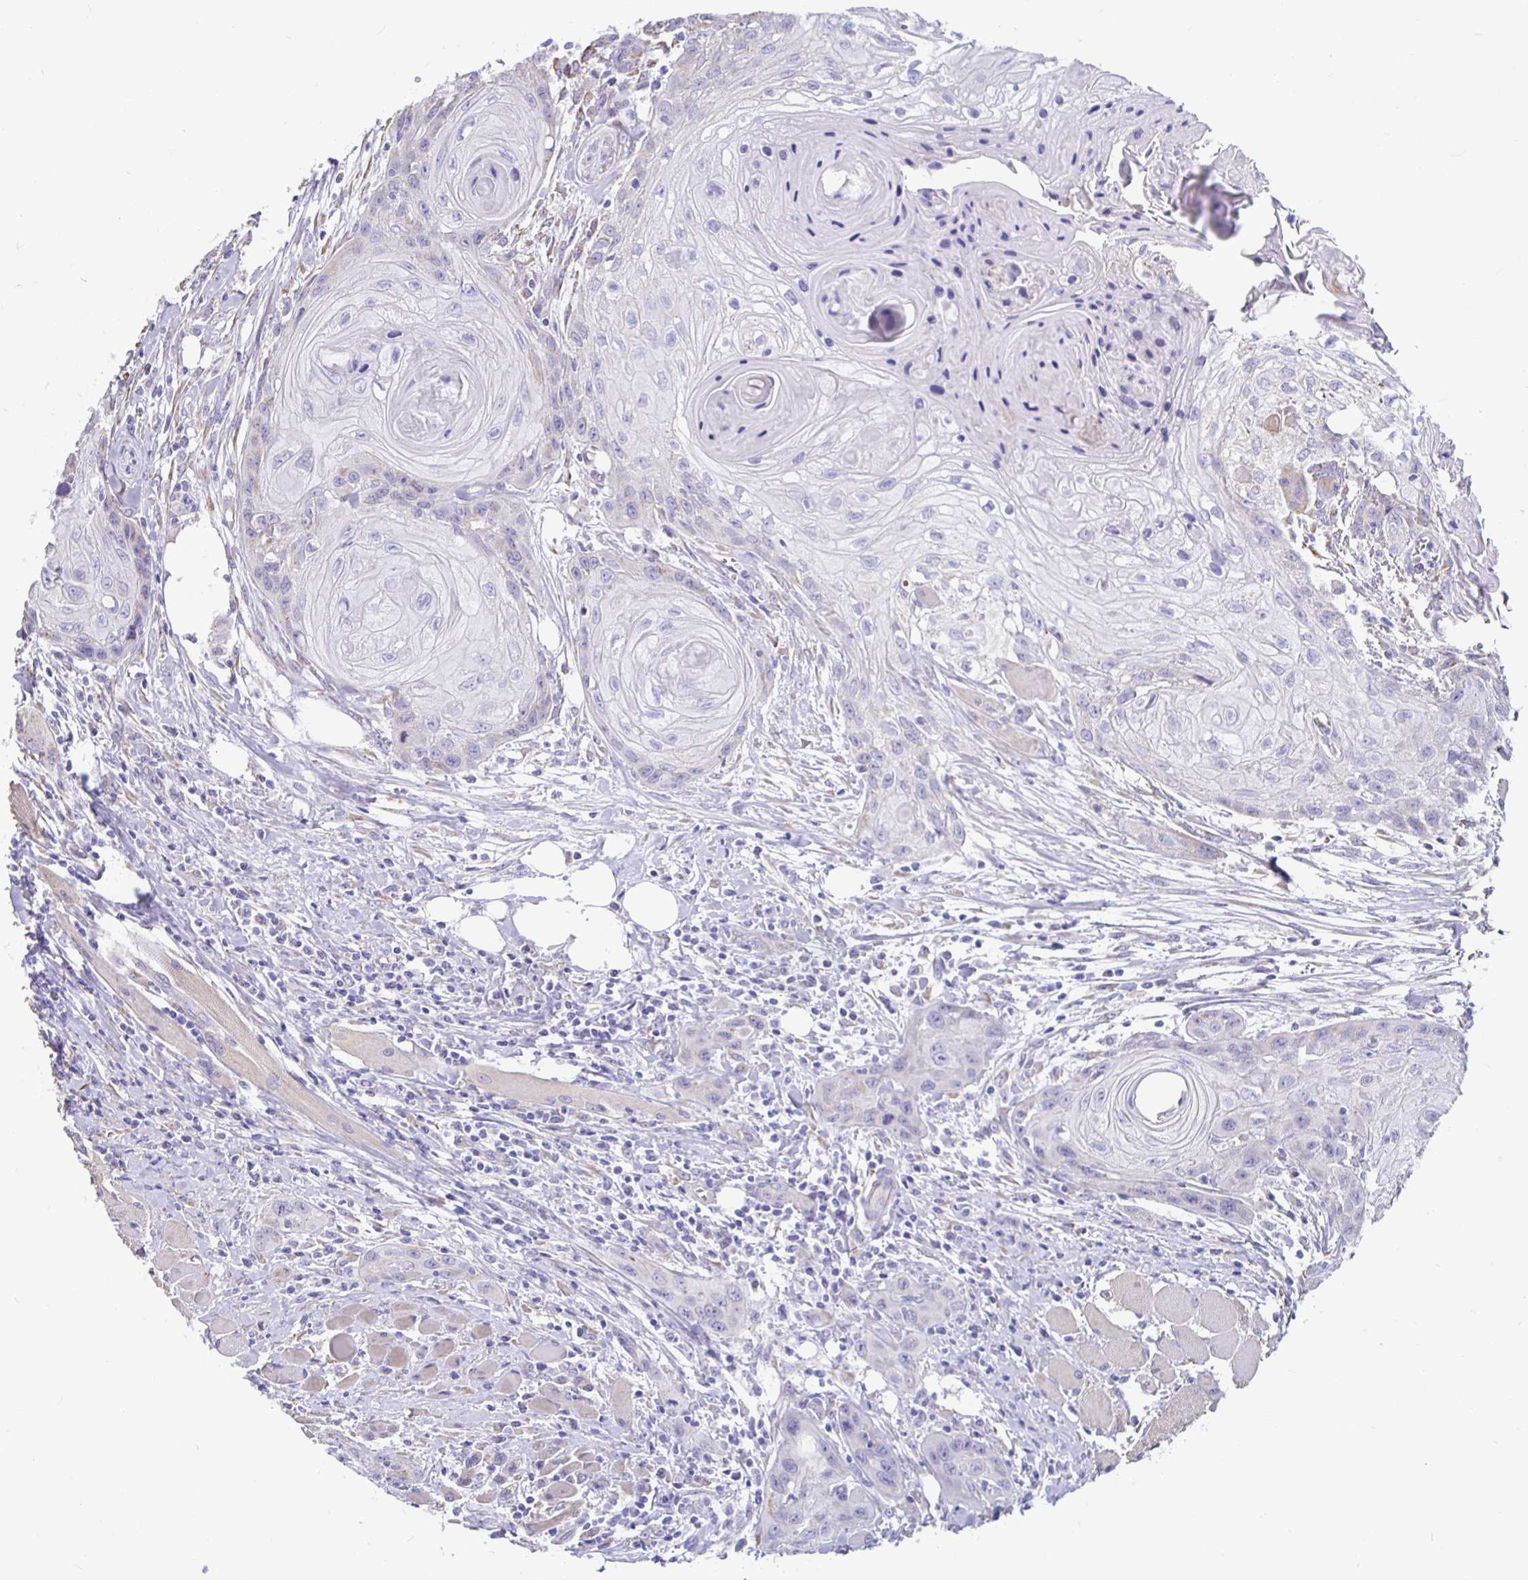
{"staining": {"intensity": "negative", "quantity": "none", "location": "none"}, "tissue": "head and neck cancer", "cell_type": "Tumor cells", "image_type": "cancer", "snomed": [{"axis": "morphology", "description": "Squamous cell carcinoma, NOS"}, {"axis": "topography", "description": "Oral tissue"}, {"axis": "topography", "description": "Head-Neck"}], "caption": "DAB immunohistochemical staining of head and neck cancer (squamous cell carcinoma) demonstrates no significant positivity in tumor cells. (IHC, brightfield microscopy, high magnification).", "gene": "DNAI2", "patient": {"sex": "male", "age": 58}}